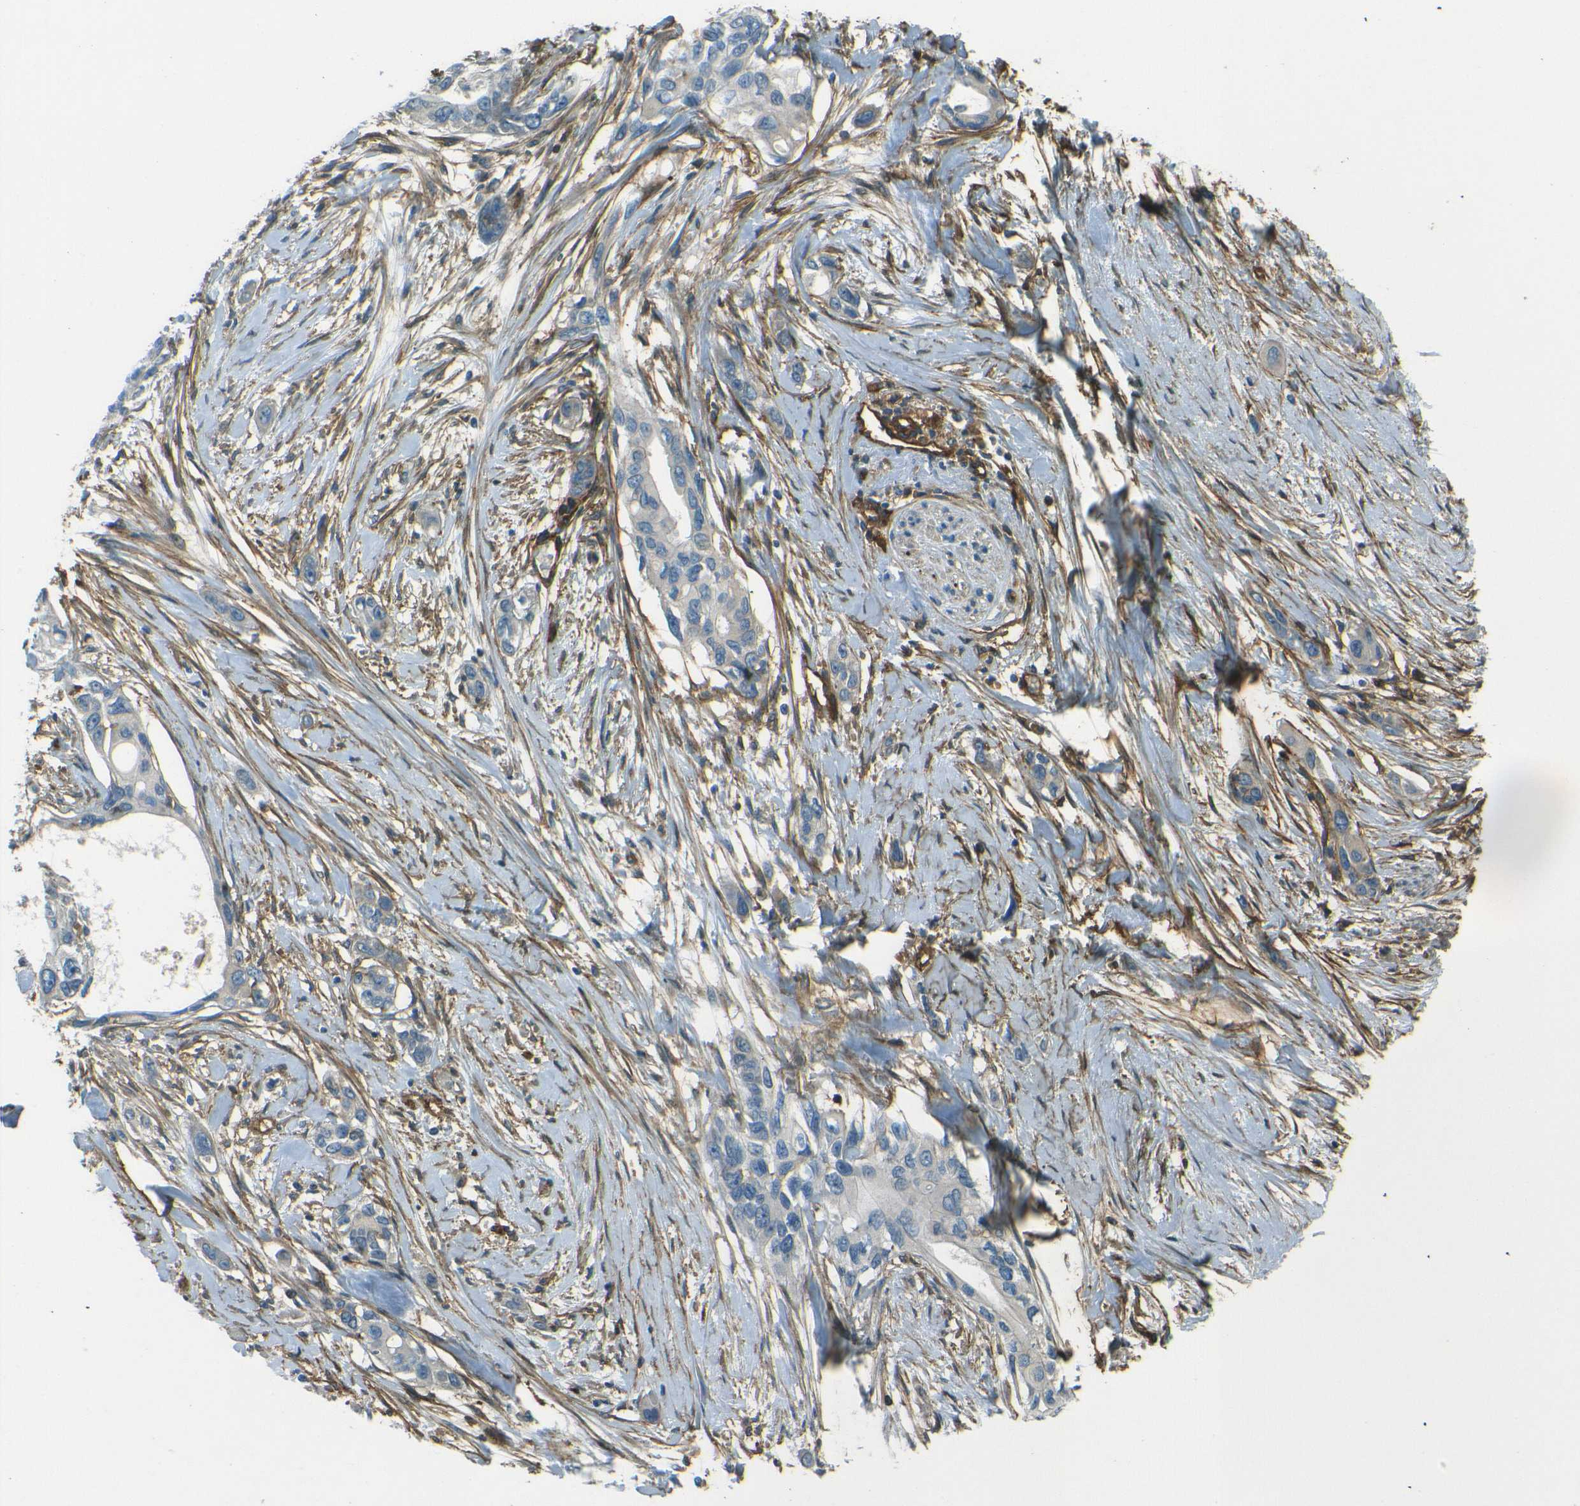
{"staining": {"intensity": "negative", "quantity": "none", "location": "none"}, "tissue": "pancreatic cancer", "cell_type": "Tumor cells", "image_type": "cancer", "snomed": [{"axis": "morphology", "description": "Adenocarcinoma, NOS"}, {"axis": "topography", "description": "Pancreas"}], "caption": "Immunohistochemical staining of human pancreatic cancer (adenocarcinoma) reveals no significant positivity in tumor cells.", "gene": "ENTPD1", "patient": {"sex": "female", "age": 60}}